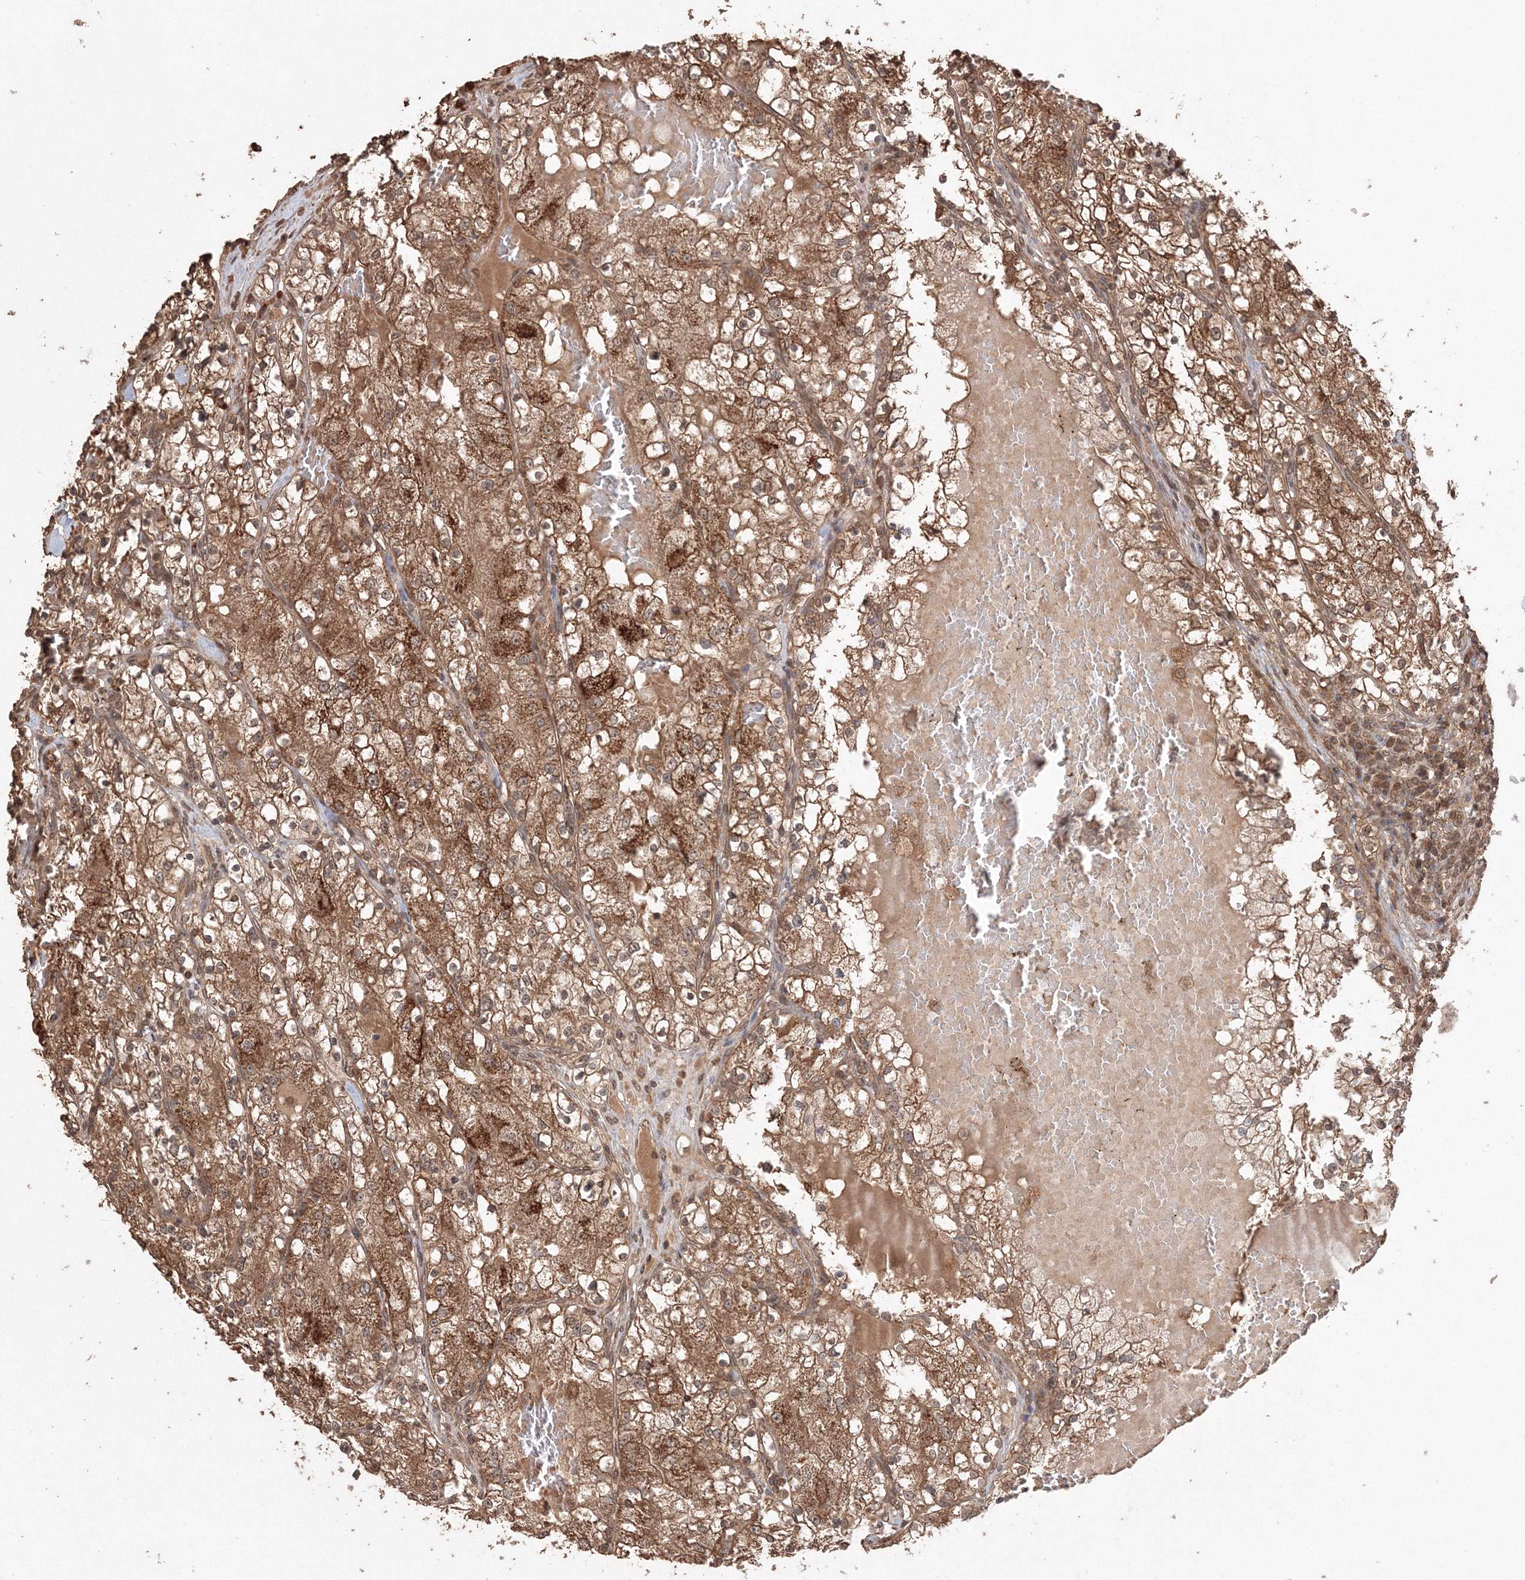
{"staining": {"intensity": "moderate", "quantity": ">75%", "location": "cytoplasmic/membranous"}, "tissue": "renal cancer", "cell_type": "Tumor cells", "image_type": "cancer", "snomed": [{"axis": "morphology", "description": "Normal tissue, NOS"}, {"axis": "morphology", "description": "Adenocarcinoma, NOS"}, {"axis": "topography", "description": "Kidney"}], "caption": "Brown immunohistochemical staining in renal cancer (adenocarcinoma) exhibits moderate cytoplasmic/membranous positivity in approximately >75% of tumor cells.", "gene": "CCDC122", "patient": {"sex": "male", "age": 68}}